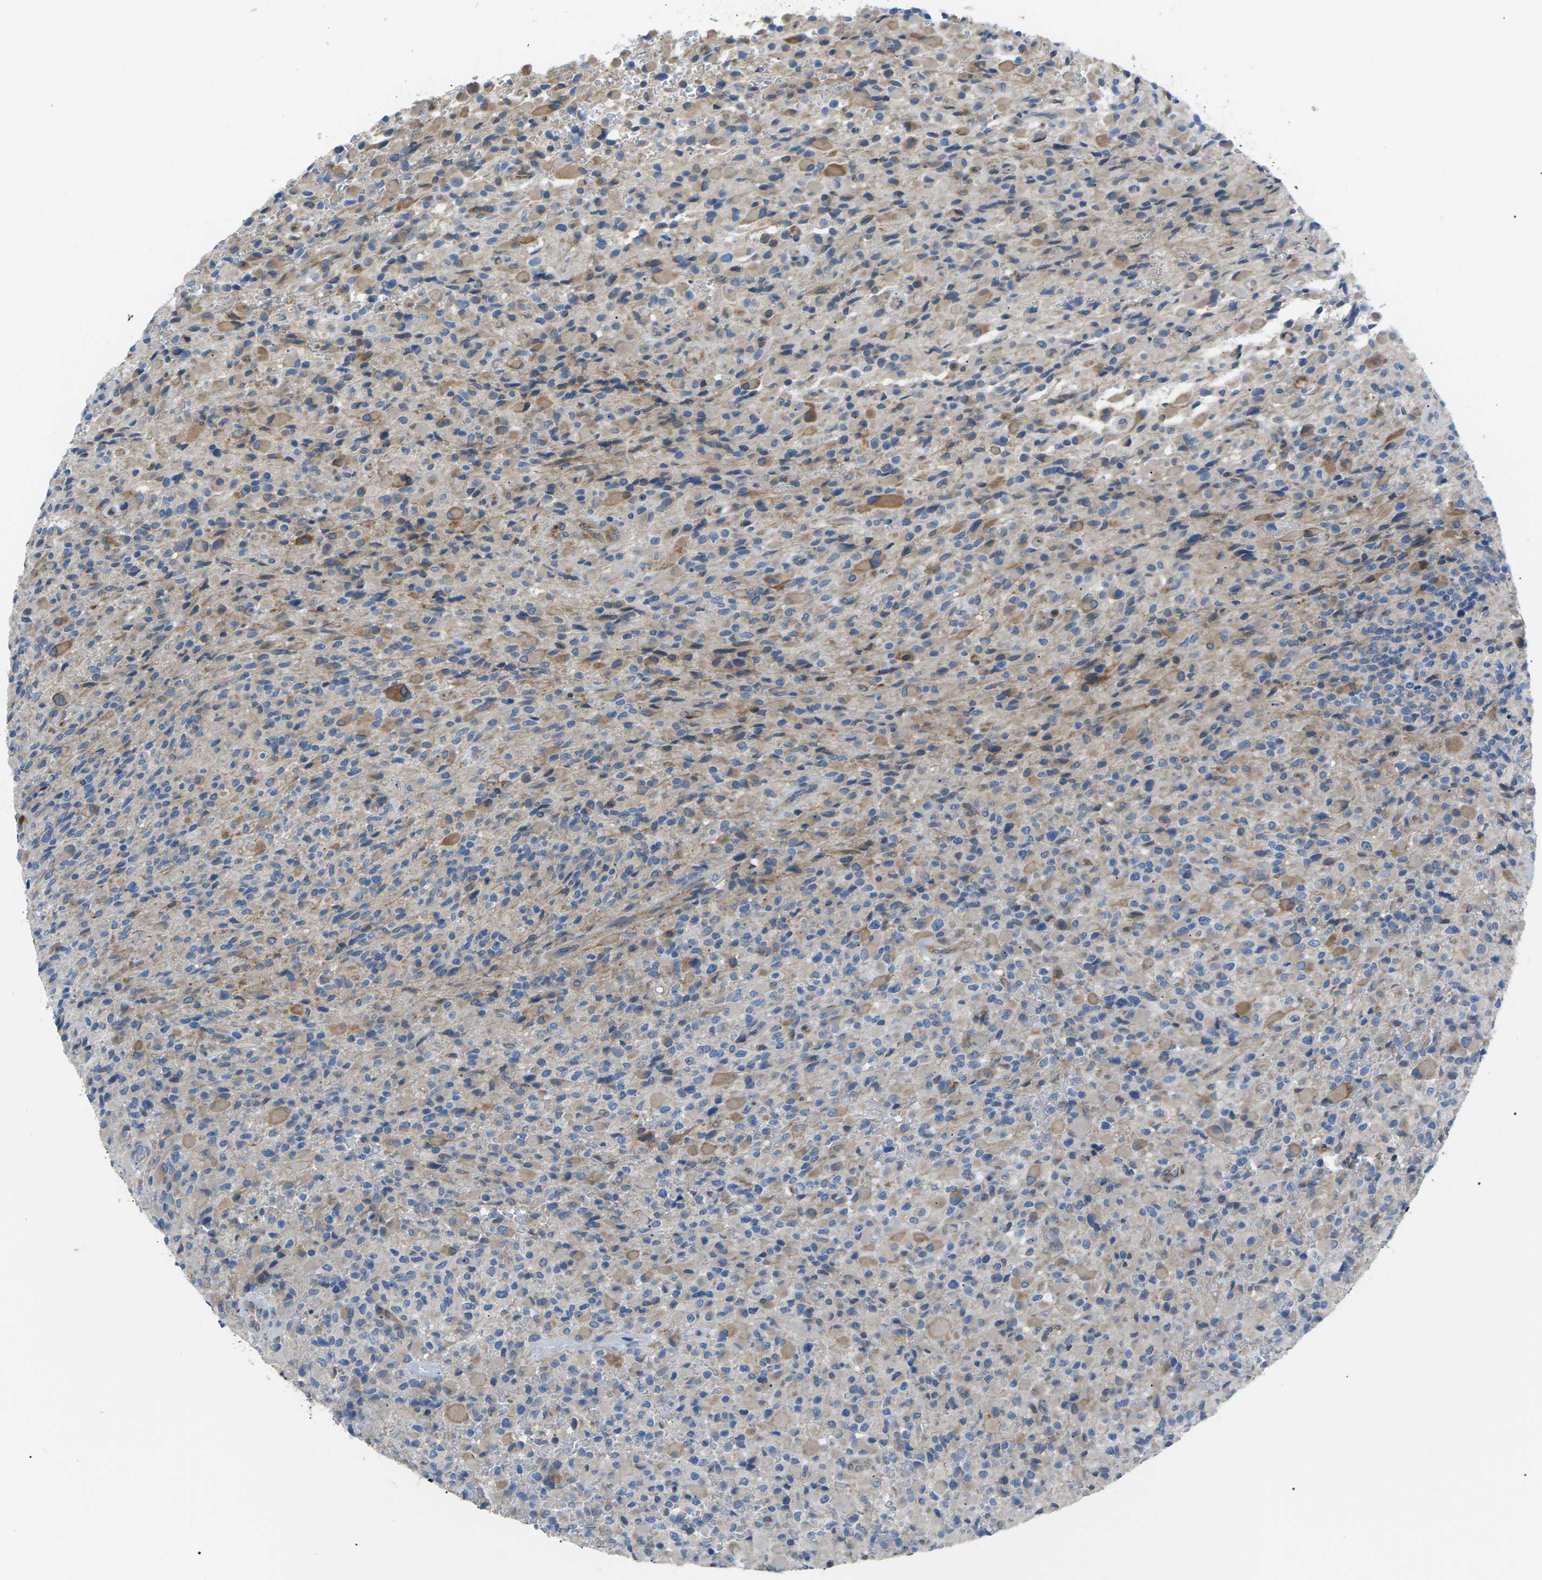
{"staining": {"intensity": "moderate", "quantity": "<25%", "location": "cytoplasmic/membranous"}, "tissue": "glioma", "cell_type": "Tumor cells", "image_type": "cancer", "snomed": [{"axis": "morphology", "description": "Glioma, malignant, High grade"}, {"axis": "topography", "description": "Brain"}], "caption": "DAB (3,3'-diaminobenzidine) immunohistochemical staining of human malignant glioma (high-grade) reveals moderate cytoplasmic/membranous protein positivity in about <25% of tumor cells.", "gene": "ZDHHC24", "patient": {"sex": "male", "age": 71}}